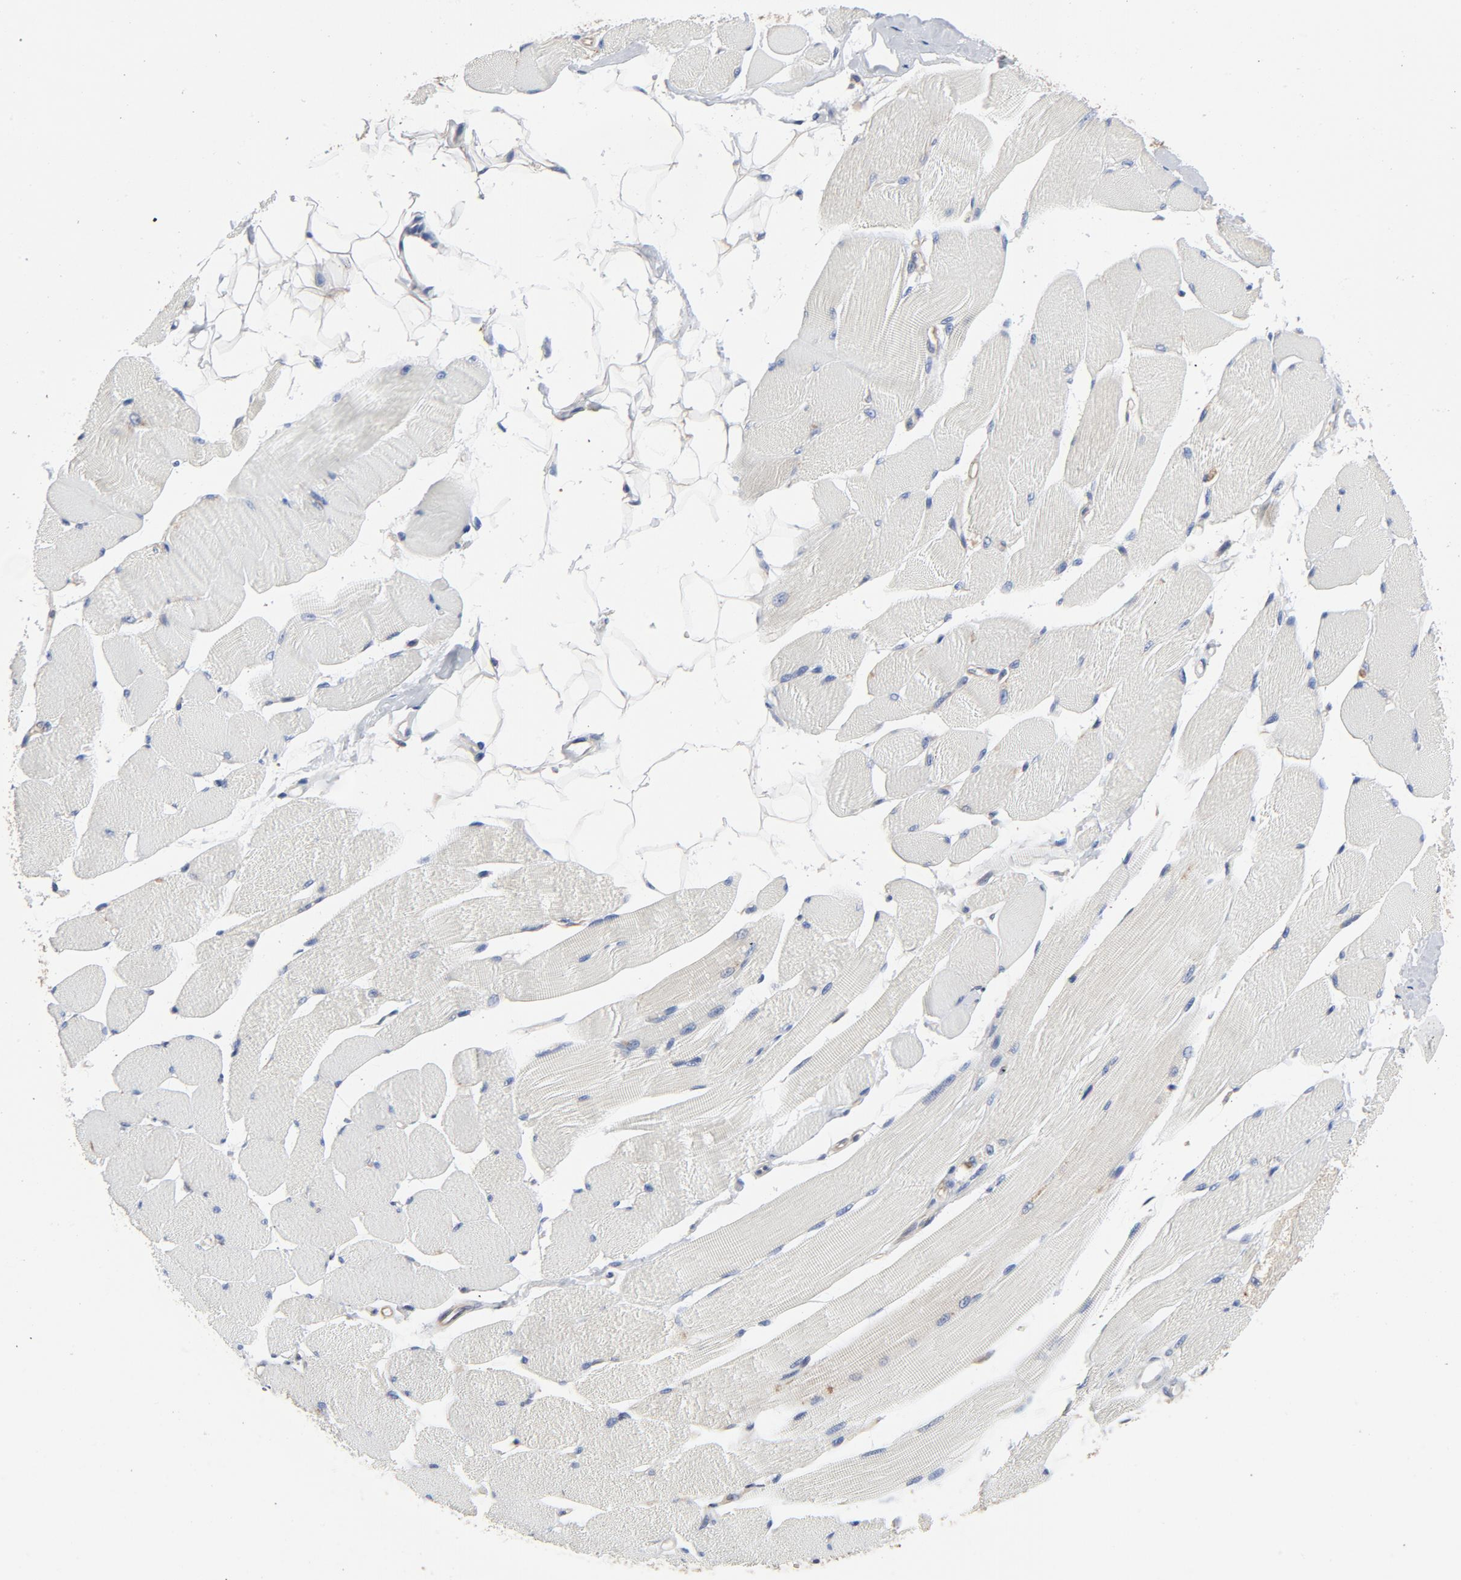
{"staining": {"intensity": "negative", "quantity": "none", "location": "none"}, "tissue": "skeletal muscle", "cell_type": "Myocytes", "image_type": "normal", "snomed": [{"axis": "morphology", "description": "Normal tissue, NOS"}, {"axis": "topography", "description": "Skeletal muscle"}, {"axis": "topography", "description": "Peripheral nerve tissue"}], "caption": "Immunohistochemistry (IHC) micrograph of normal skeletal muscle stained for a protein (brown), which reveals no expression in myocytes.", "gene": "DYNLT3", "patient": {"sex": "female", "age": 84}}